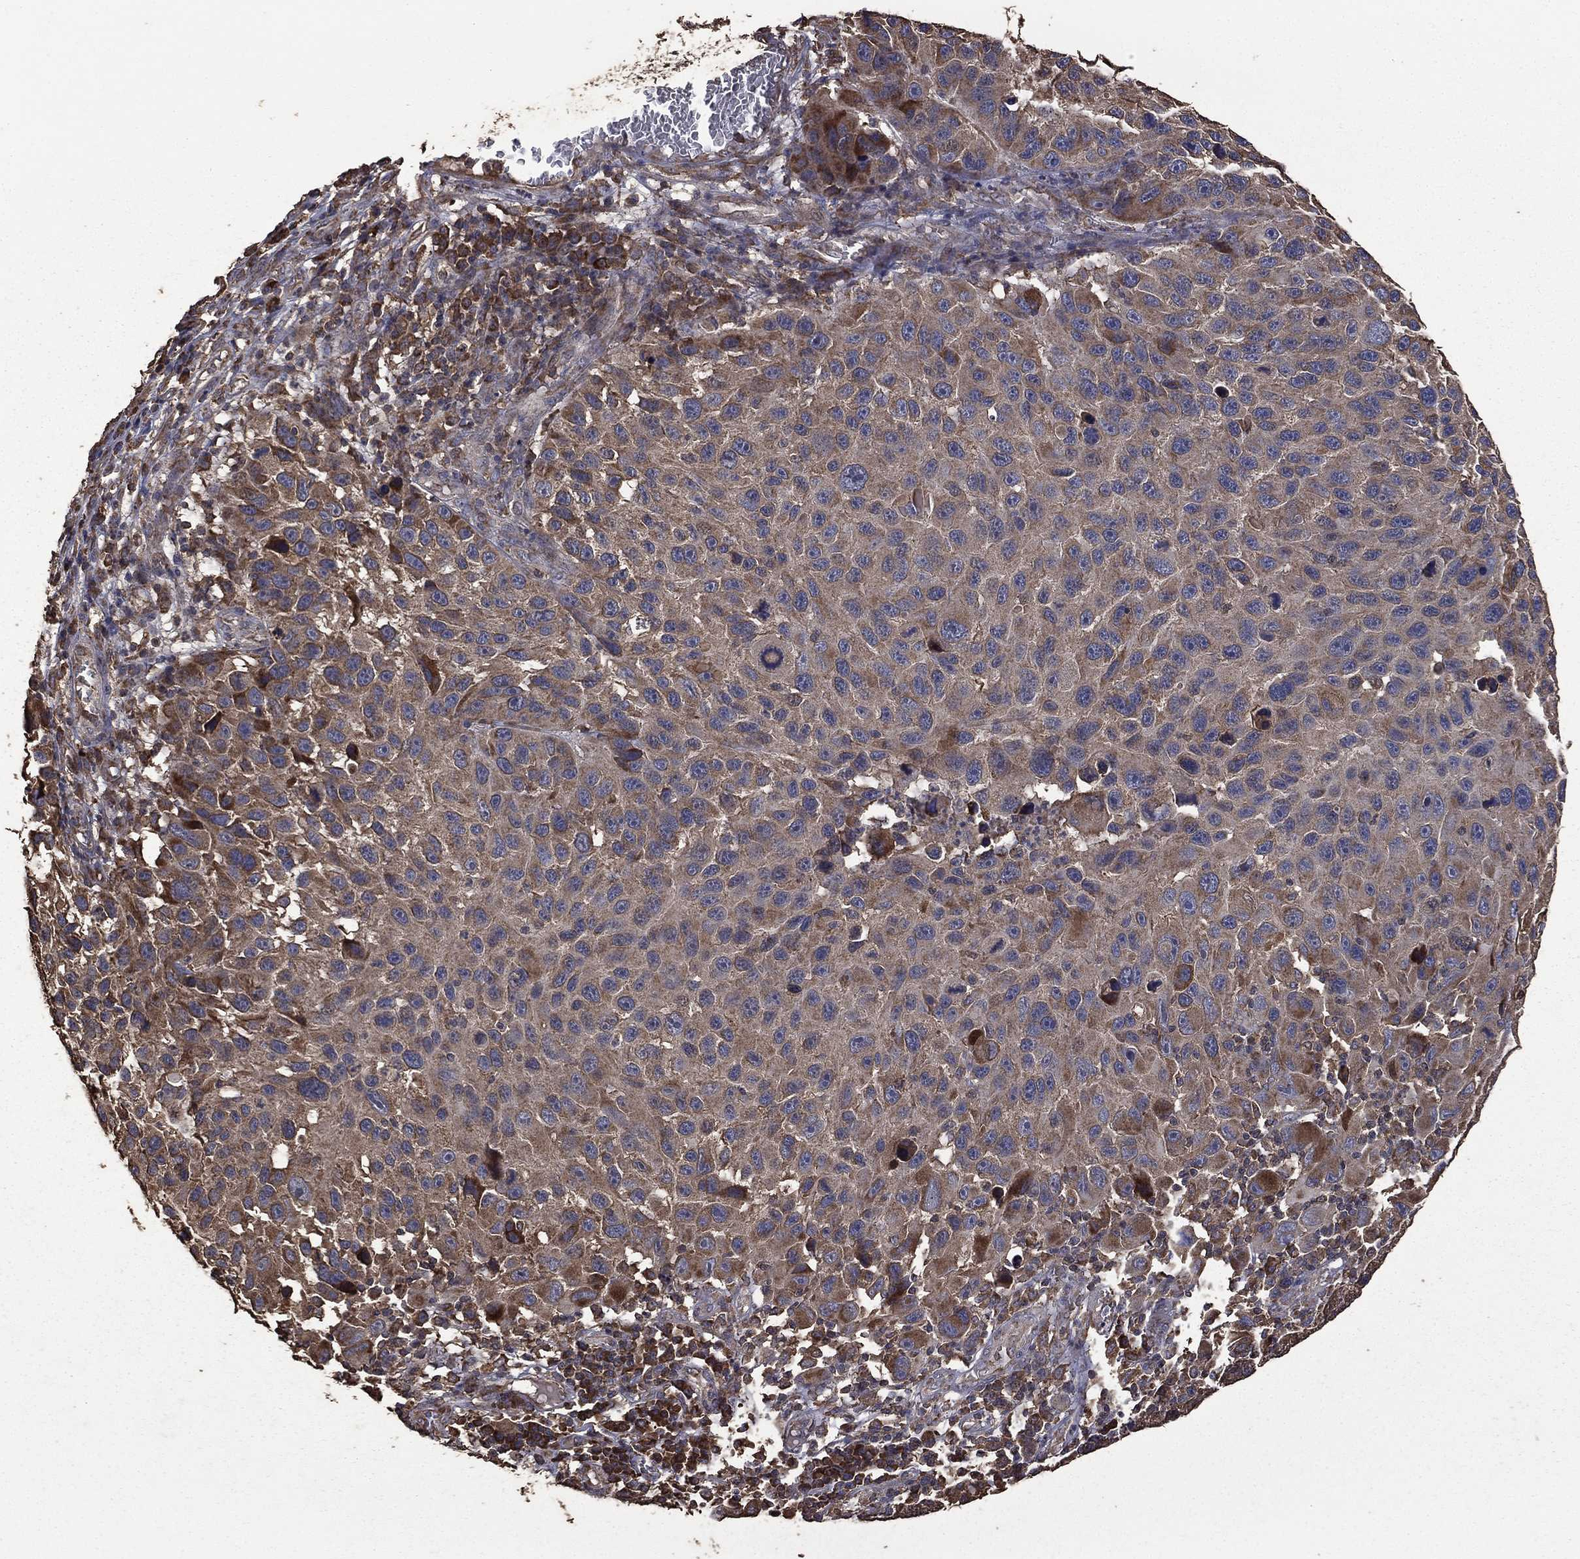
{"staining": {"intensity": "moderate", "quantity": "25%-75%", "location": "cytoplasmic/membranous"}, "tissue": "melanoma", "cell_type": "Tumor cells", "image_type": "cancer", "snomed": [{"axis": "morphology", "description": "Malignant melanoma, NOS"}, {"axis": "topography", "description": "Skin"}], "caption": "A high-resolution photomicrograph shows immunohistochemistry staining of malignant melanoma, which shows moderate cytoplasmic/membranous expression in about 25%-75% of tumor cells.", "gene": "METTL27", "patient": {"sex": "male", "age": 53}}